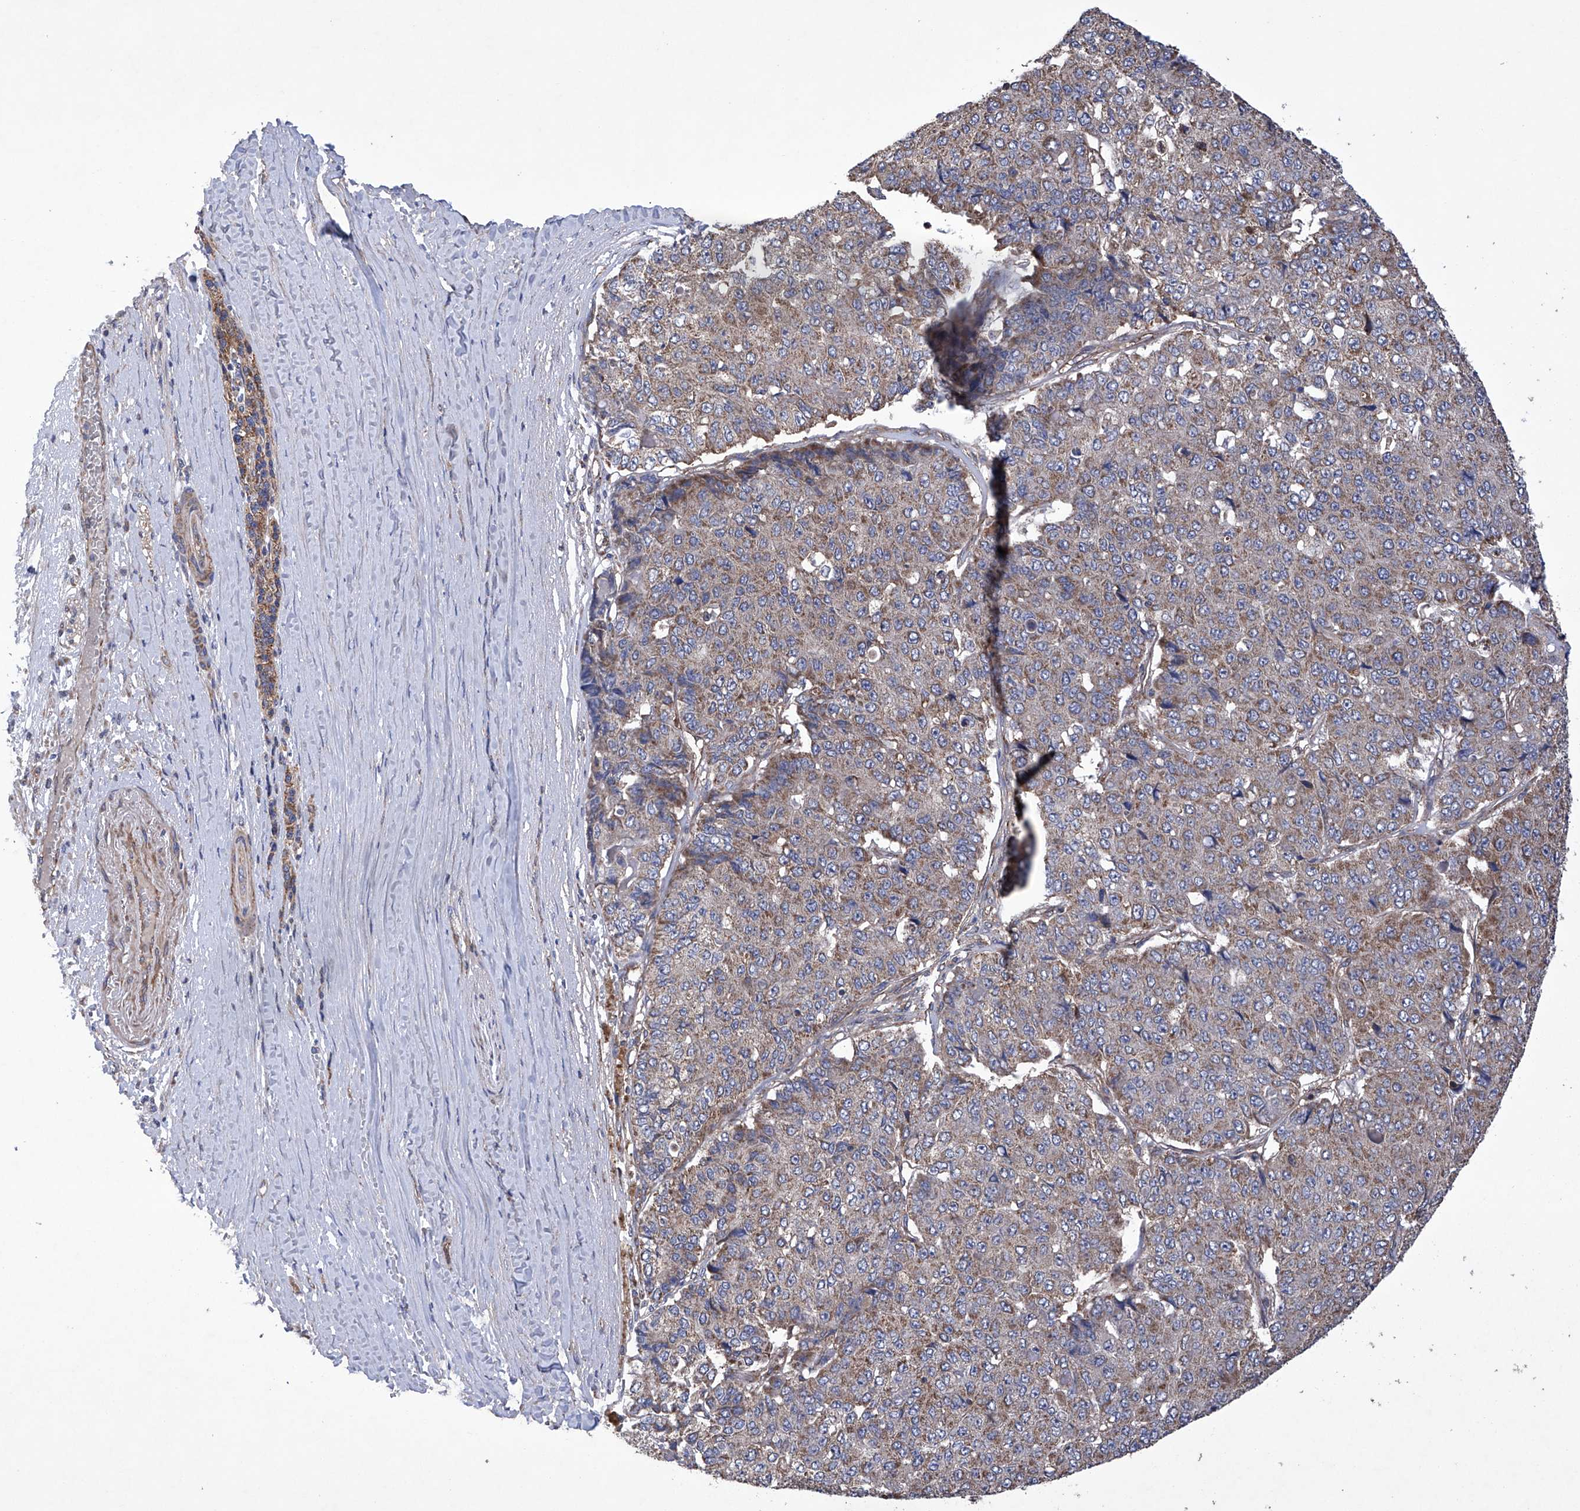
{"staining": {"intensity": "moderate", "quantity": ">75%", "location": "cytoplasmic/membranous"}, "tissue": "pancreatic cancer", "cell_type": "Tumor cells", "image_type": "cancer", "snomed": [{"axis": "morphology", "description": "Adenocarcinoma, NOS"}, {"axis": "topography", "description": "Pancreas"}], "caption": "Moderate cytoplasmic/membranous expression for a protein is present in about >75% of tumor cells of pancreatic cancer using immunohistochemistry.", "gene": "EFCAB2", "patient": {"sex": "male", "age": 50}}